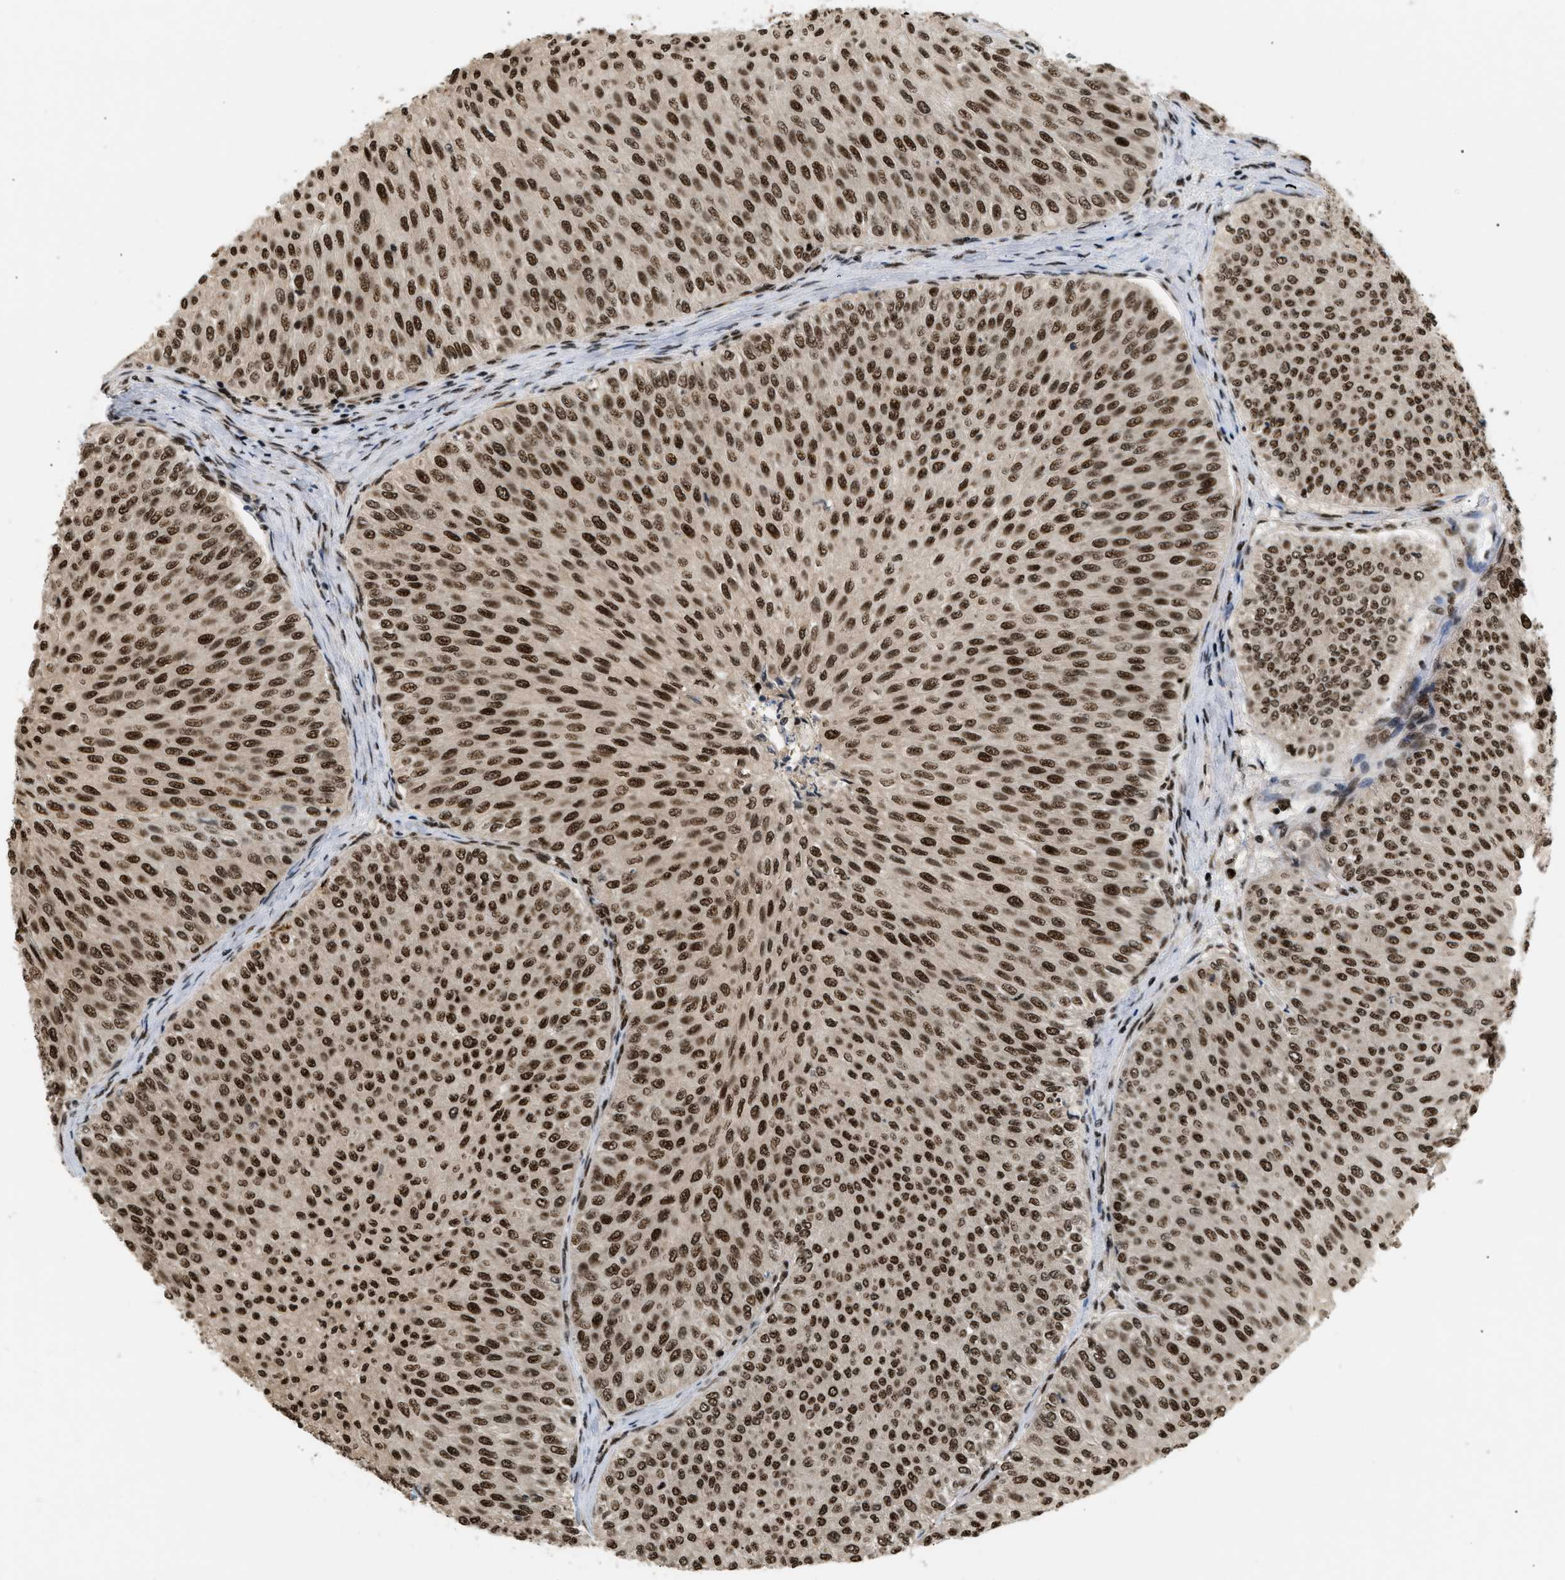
{"staining": {"intensity": "strong", "quantity": ">75%", "location": "nuclear"}, "tissue": "urothelial cancer", "cell_type": "Tumor cells", "image_type": "cancer", "snomed": [{"axis": "morphology", "description": "Urothelial carcinoma, Low grade"}, {"axis": "topography", "description": "Urinary bladder"}], "caption": "Low-grade urothelial carcinoma stained for a protein (brown) displays strong nuclear positive positivity in approximately >75% of tumor cells.", "gene": "RBM5", "patient": {"sex": "male", "age": 78}}